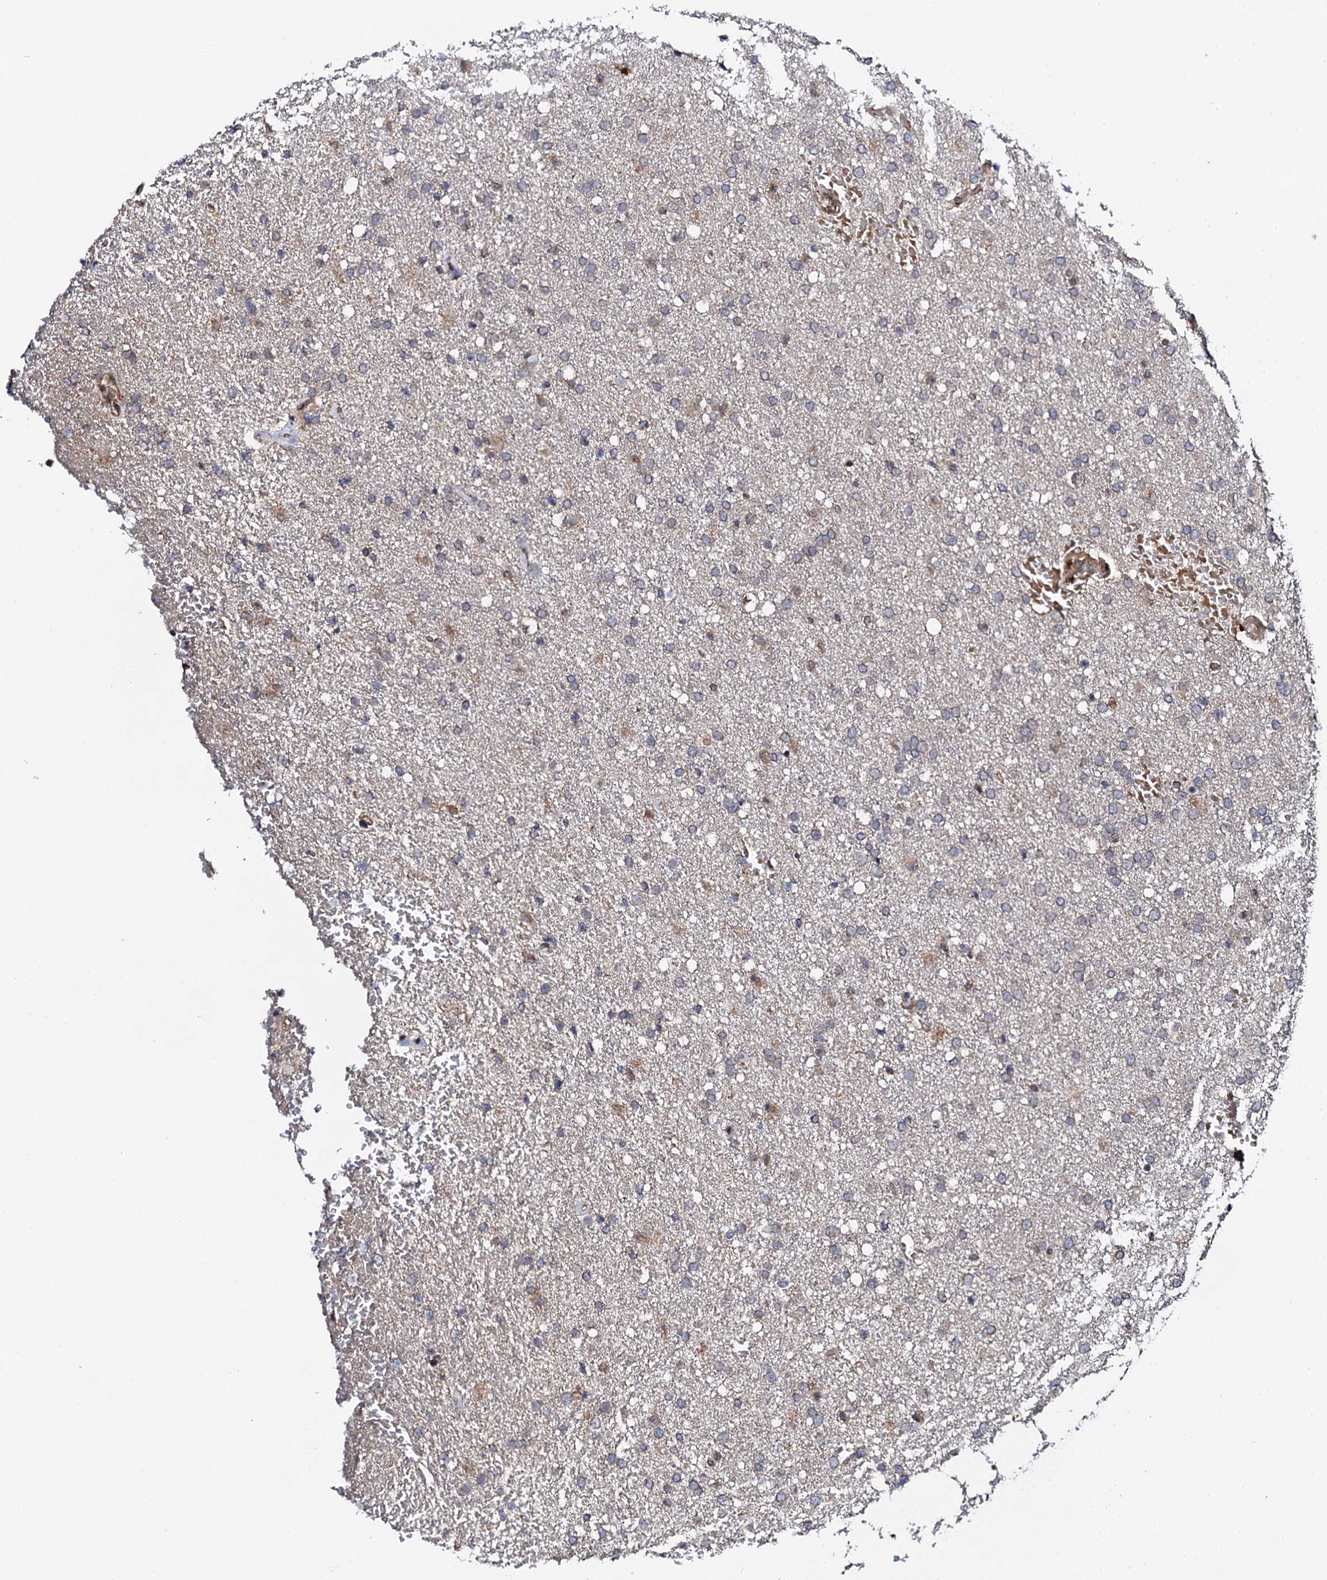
{"staining": {"intensity": "weak", "quantity": "<25%", "location": "cytoplasmic/membranous"}, "tissue": "glioma", "cell_type": "Tumor cells", "image_type": "cancer", "snomed": [{"axis": "morphology", "description": "Glioma, malignant, High grade"}, {"axis": "topography", "description": "Brain"}], "caption": "Glioma stained for a protein using IHC exhibits no staining tumor cells.", "gene": "FAM111A", "patient": {"sex": "male", "age": 72}}